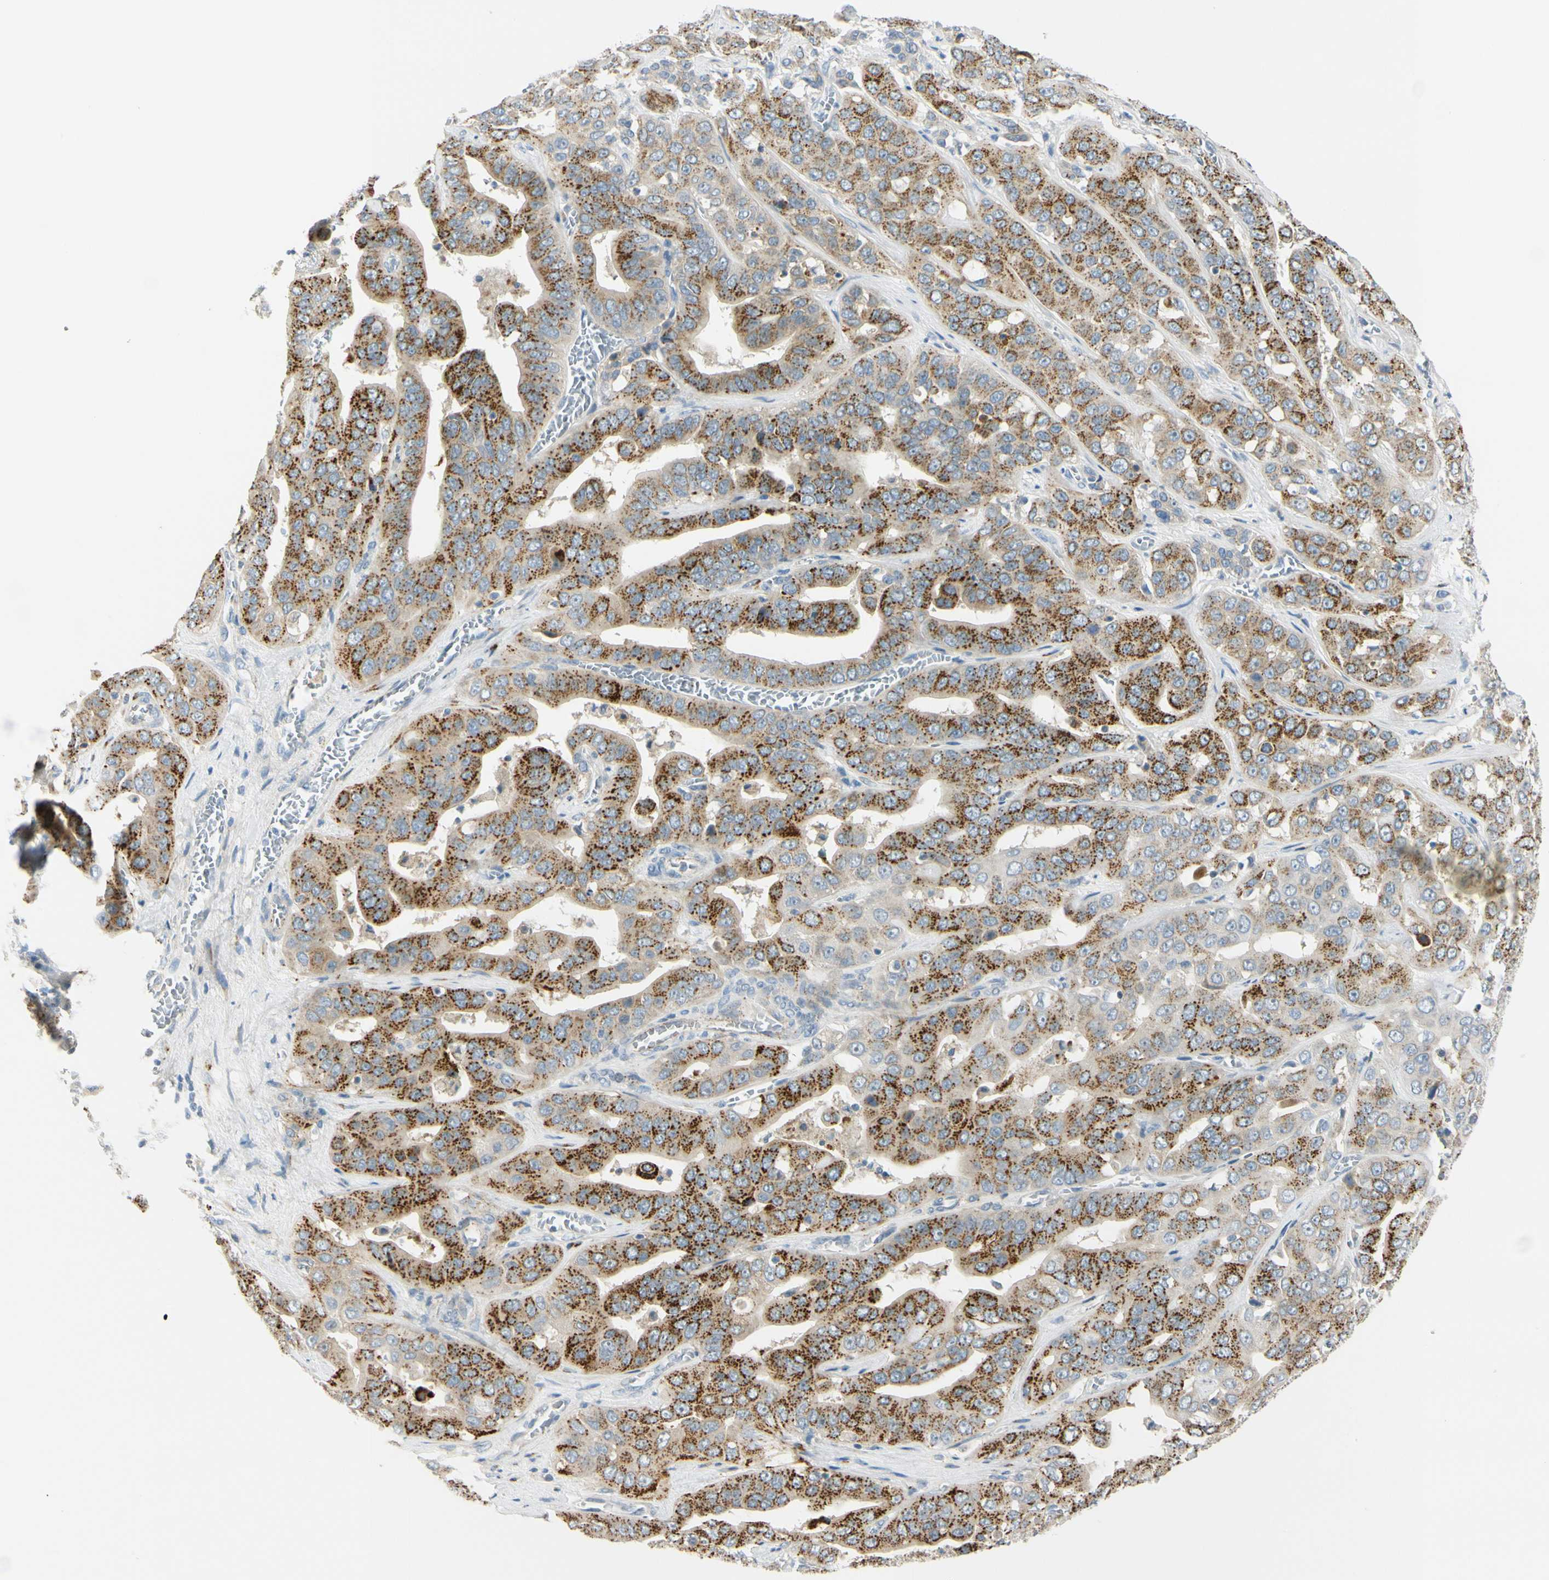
{"staining": {"intensity": "strong", "quantity": ">75%", "location": "cytoplasmic/membranous"}, "tissue": "liver cancer", "cell_type": "Tumor cells", "image_type": "cancer", "snomed": [{"axis": "morphology", "description": "Cholangiocarcinoma"}, {"axis": "topography", "description": "Liver"}], "caption": "IHC (DAB) staining of human liver cholangiocarcinoma demonstrates strong cytoplasmic/membranous protein expression in about >75% of tumor cells.", "gene": "GALNT5", "patient": {"sex": "female", "age": 52}}